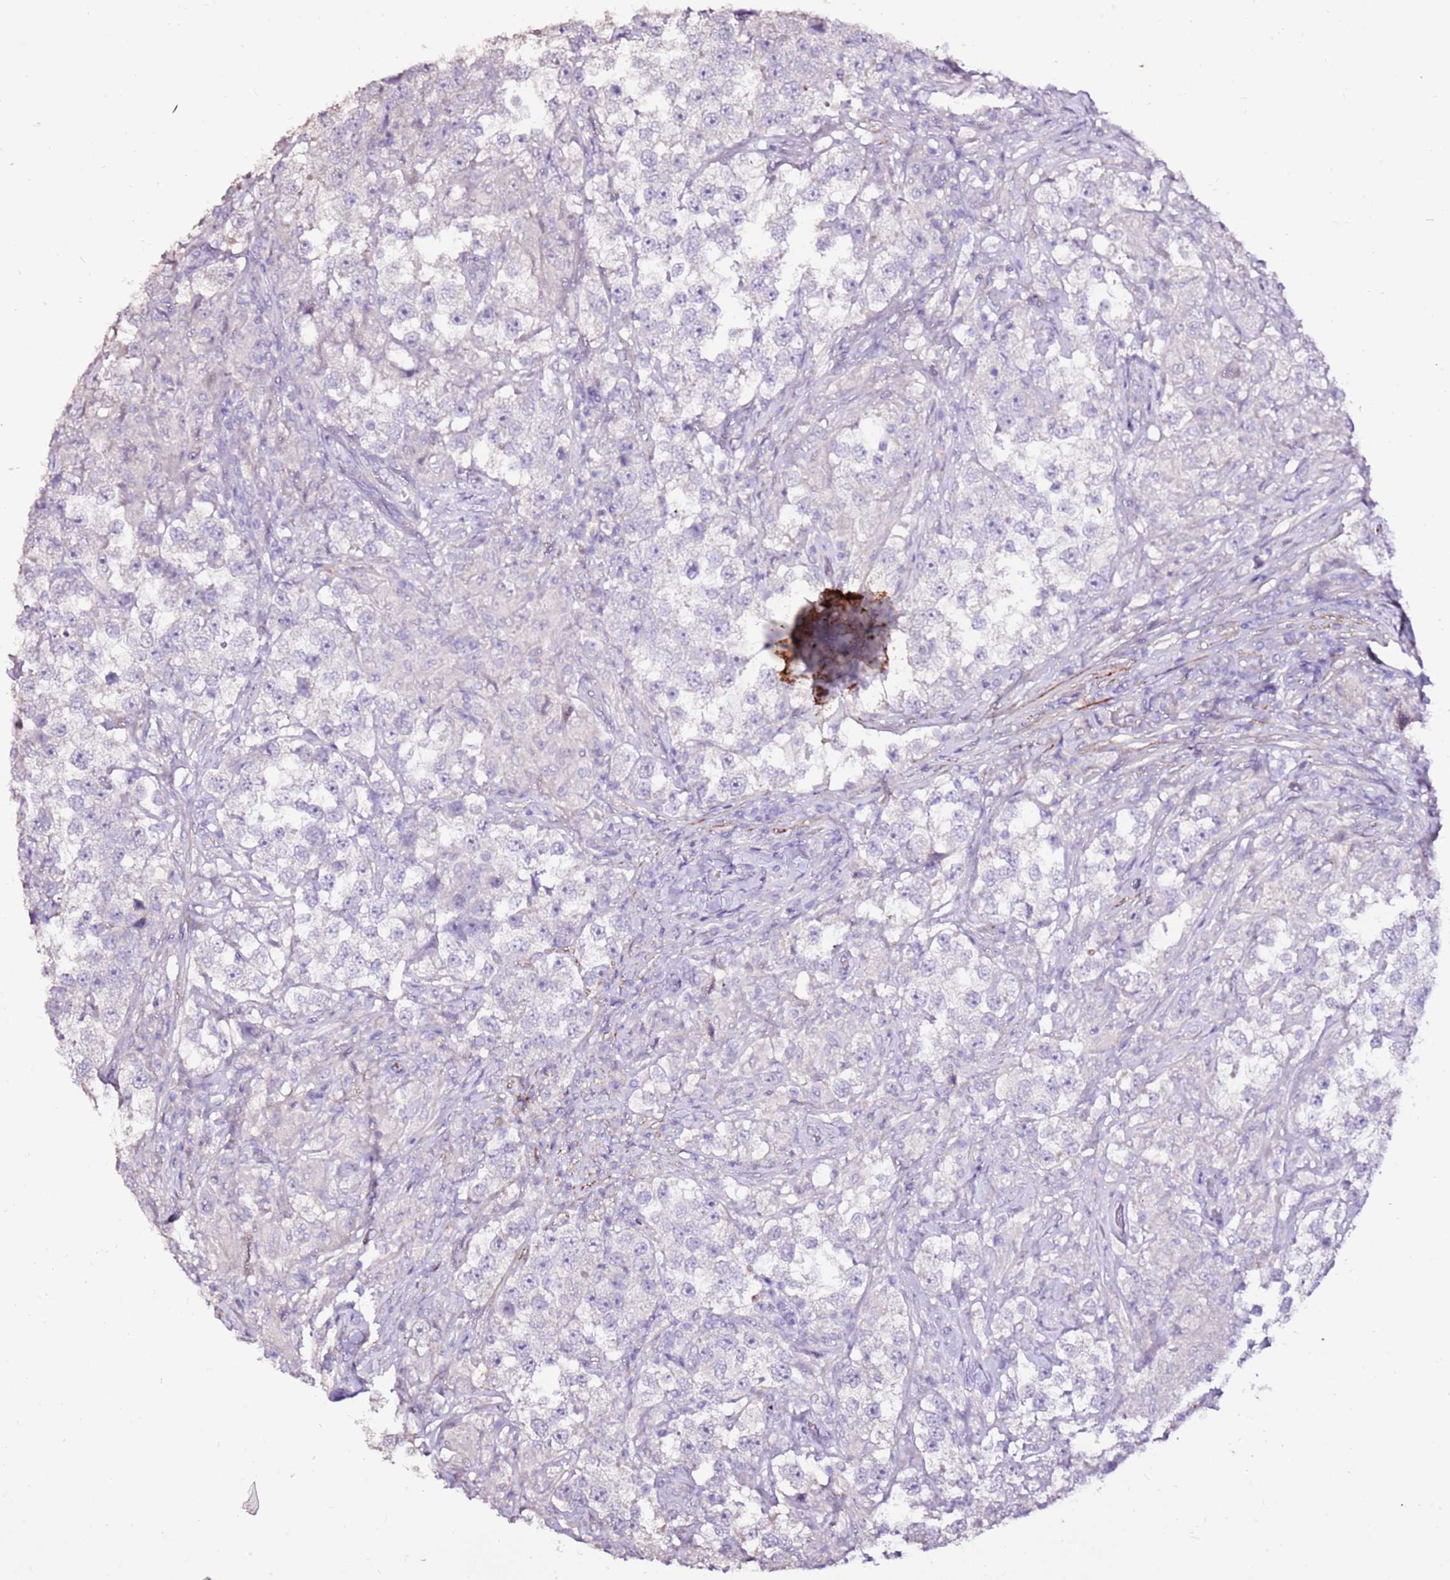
{"staining": {"intensity": "negative", "quantity": "none", "location": "none"}, "tissue": "testis cancer", "cell_type": "Tumor cells", "image_type": "cancer", "snomed": [{"axis": "morphology", "description": "Seminoma, NOS"}, {"axis": "topography", "description": "Testis"}], "caption": "Testis cancer was stained to show a protein in brown. There is no significant positivity in tumor cells.", "gene": "ART5", "patient": {"sex": "male", "age": 46}}